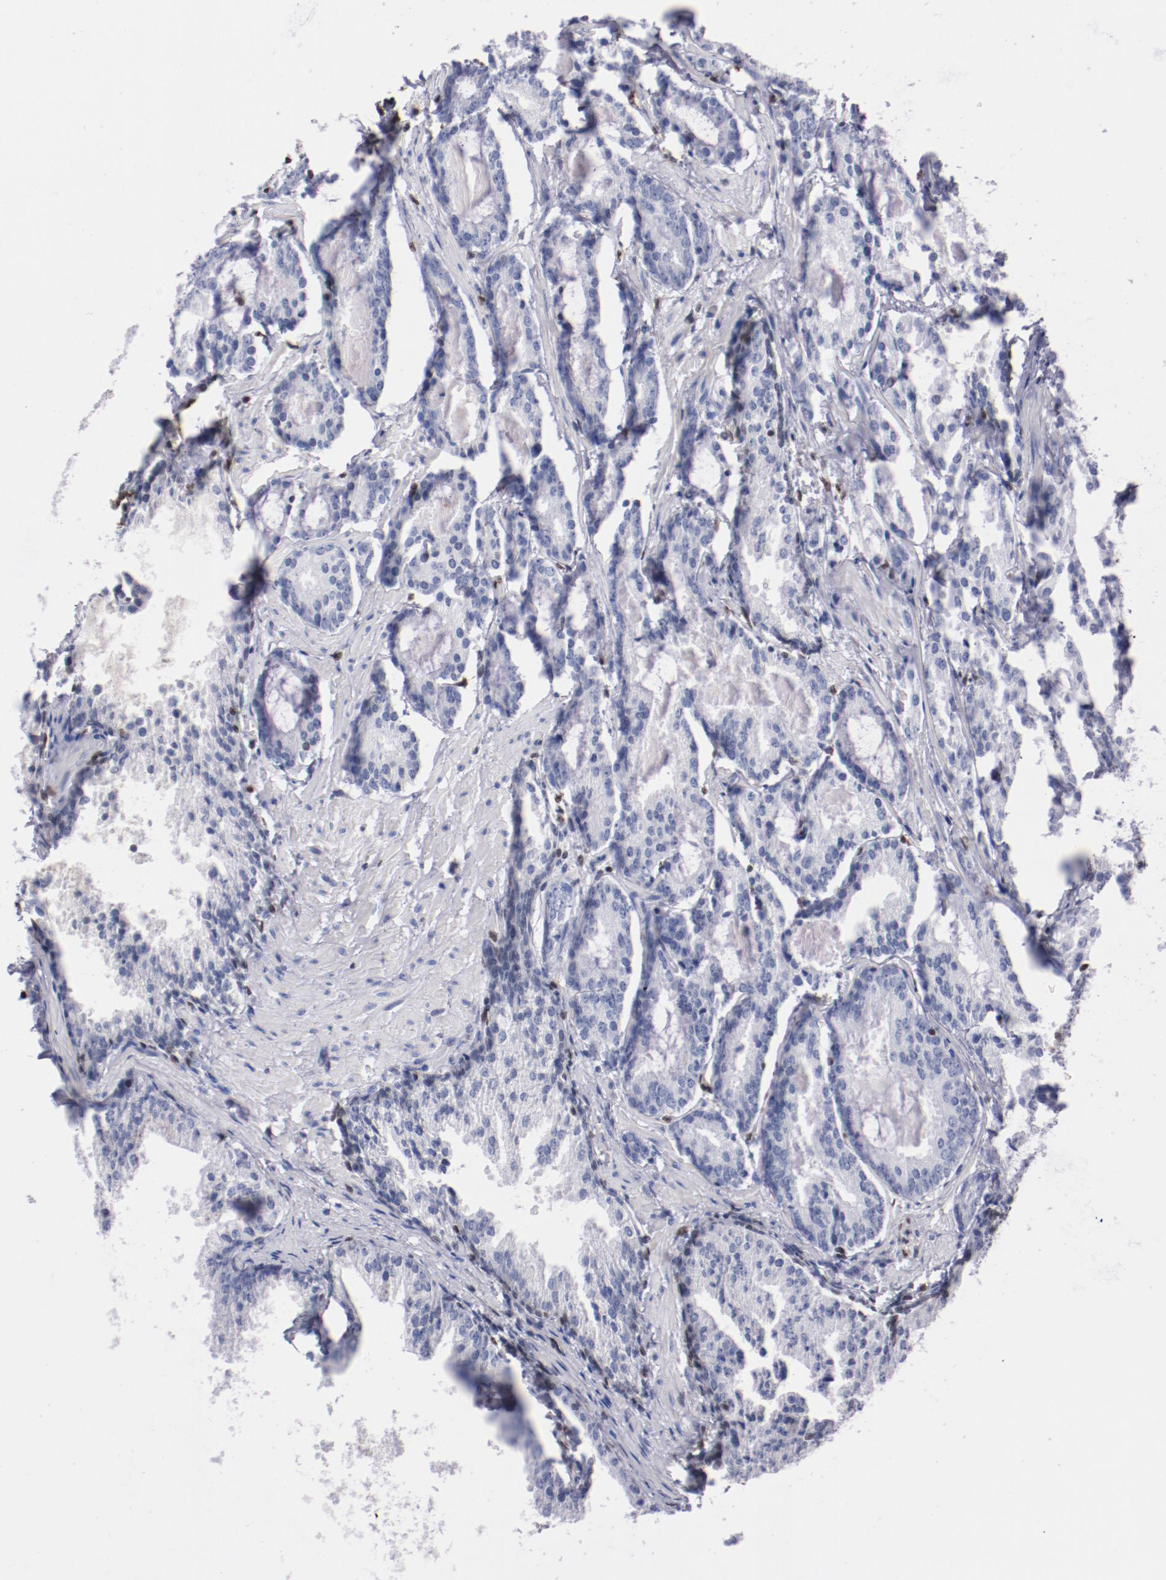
{"staining": {"intensity": "negative", "quantity": "none", "location": "none"}, "tissue": "prostate cancer", "cell_type": "Tumor cells", "image_type": "cancer", "snomed": [{"axis": "morphology", "description": "Adenocarcinoma, Medium grade"}, {"axis": "topography", "description": "Prostate"}], "caption": "An IHC histopathology image of prostate cancer (adenocarcinoma (medium-grade)) is shown. There is no staining in tumor cells of prostate cancer (adenocarcinoma (medium-grade)). The staining is performed using DAB brown chromogen with nuclei counter-stained in using hematoxylin.", "gene": "IFI16", "patient": {"sex": "male", "age": 64}}